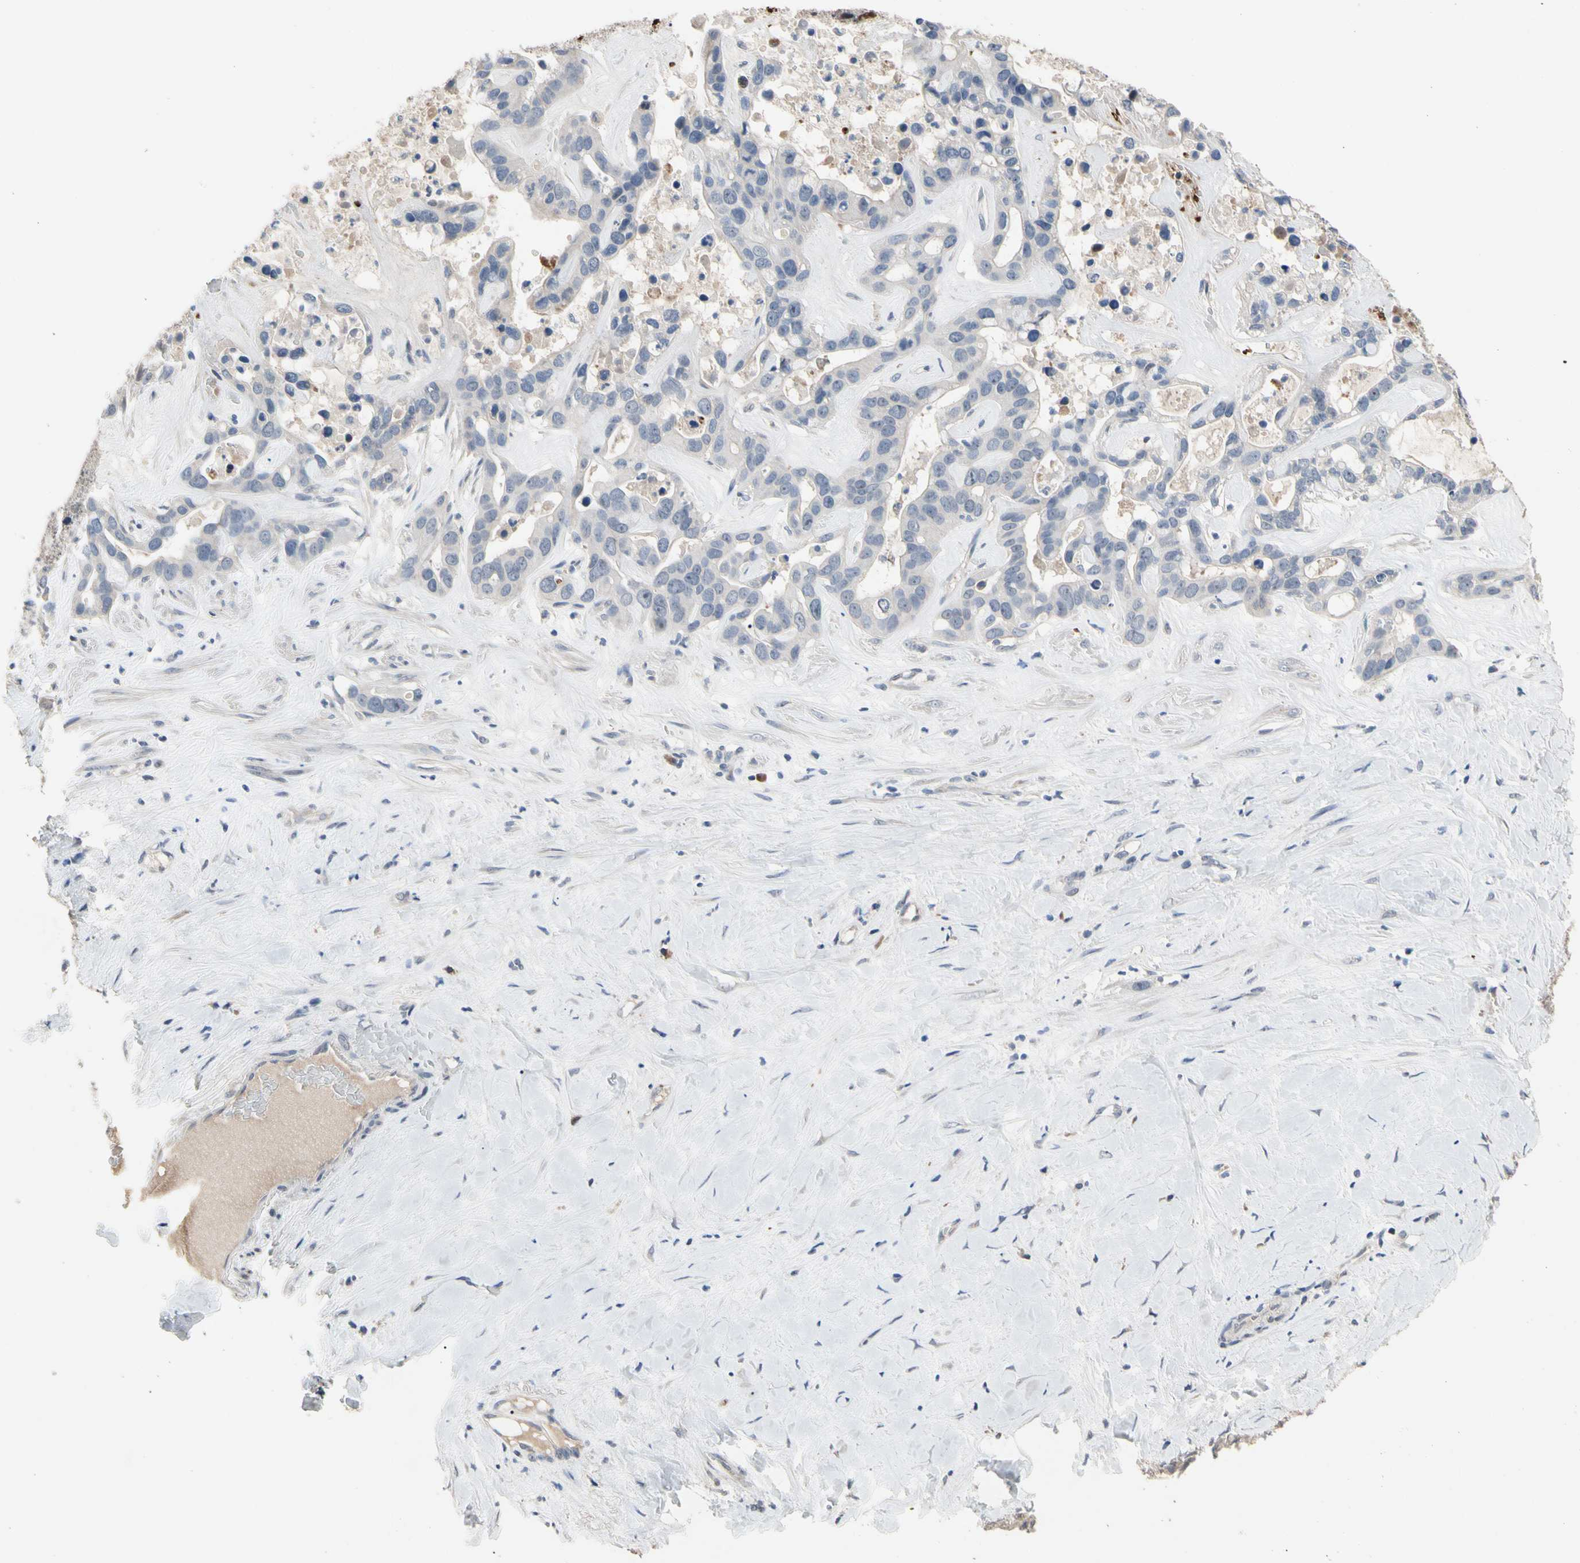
{"staining": {"intensity": "negative", "quantity": "none", "location": "none"}, "tissue": "liver cancer", "cell_type": "Tumor cells", "image_type": "cancer", "snomed": [{"axis": "morphology", "description": "Cholangiocarcinoma"}, {"axis": "topography", "description": "Liver"}], "caption": "Immunohistochemical staining of liver cancer shows no significant positivity in tumor cells.", "gene": "HMGCR", "patient": {"sex": "female", "age": 65}}